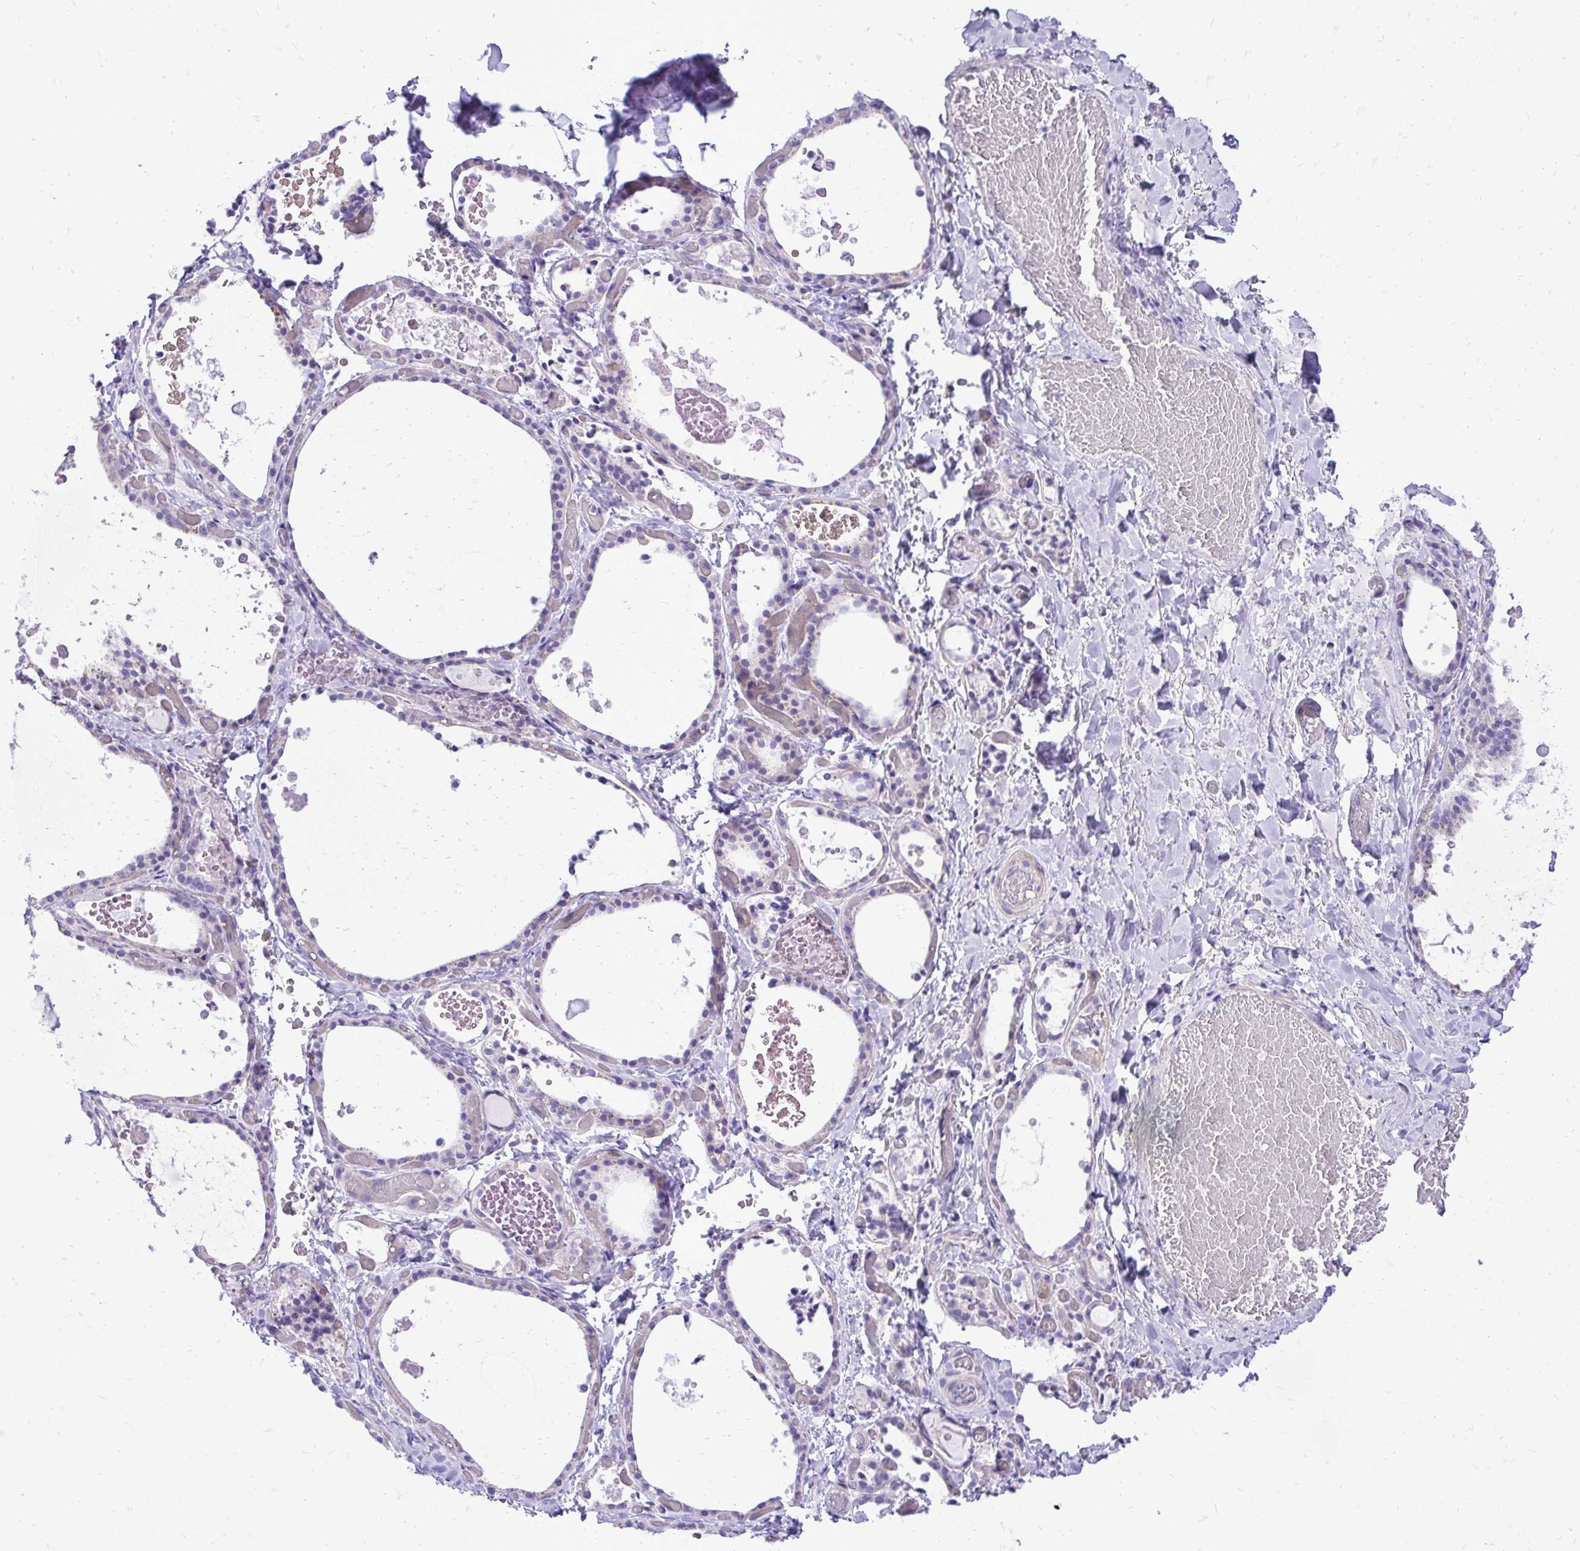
{"staining": {"intensity": "negative", "quantity": "none", "location": "none"}, "tissue": "thyroid gland", "cell_type": "Glandular cells", "image_type": "normal", "snomed": [{"axis": "morphology", "description": "Normal tissue, NOS"}, {"axis": "topography", "description": "Thyroid gland"}], "caption": "Immunohistochemical staining of benign thyroid gland reveals no significant expression in glandular cells.", "gene": "PELI3", "patient": {"sex": "female", "age": 56}}